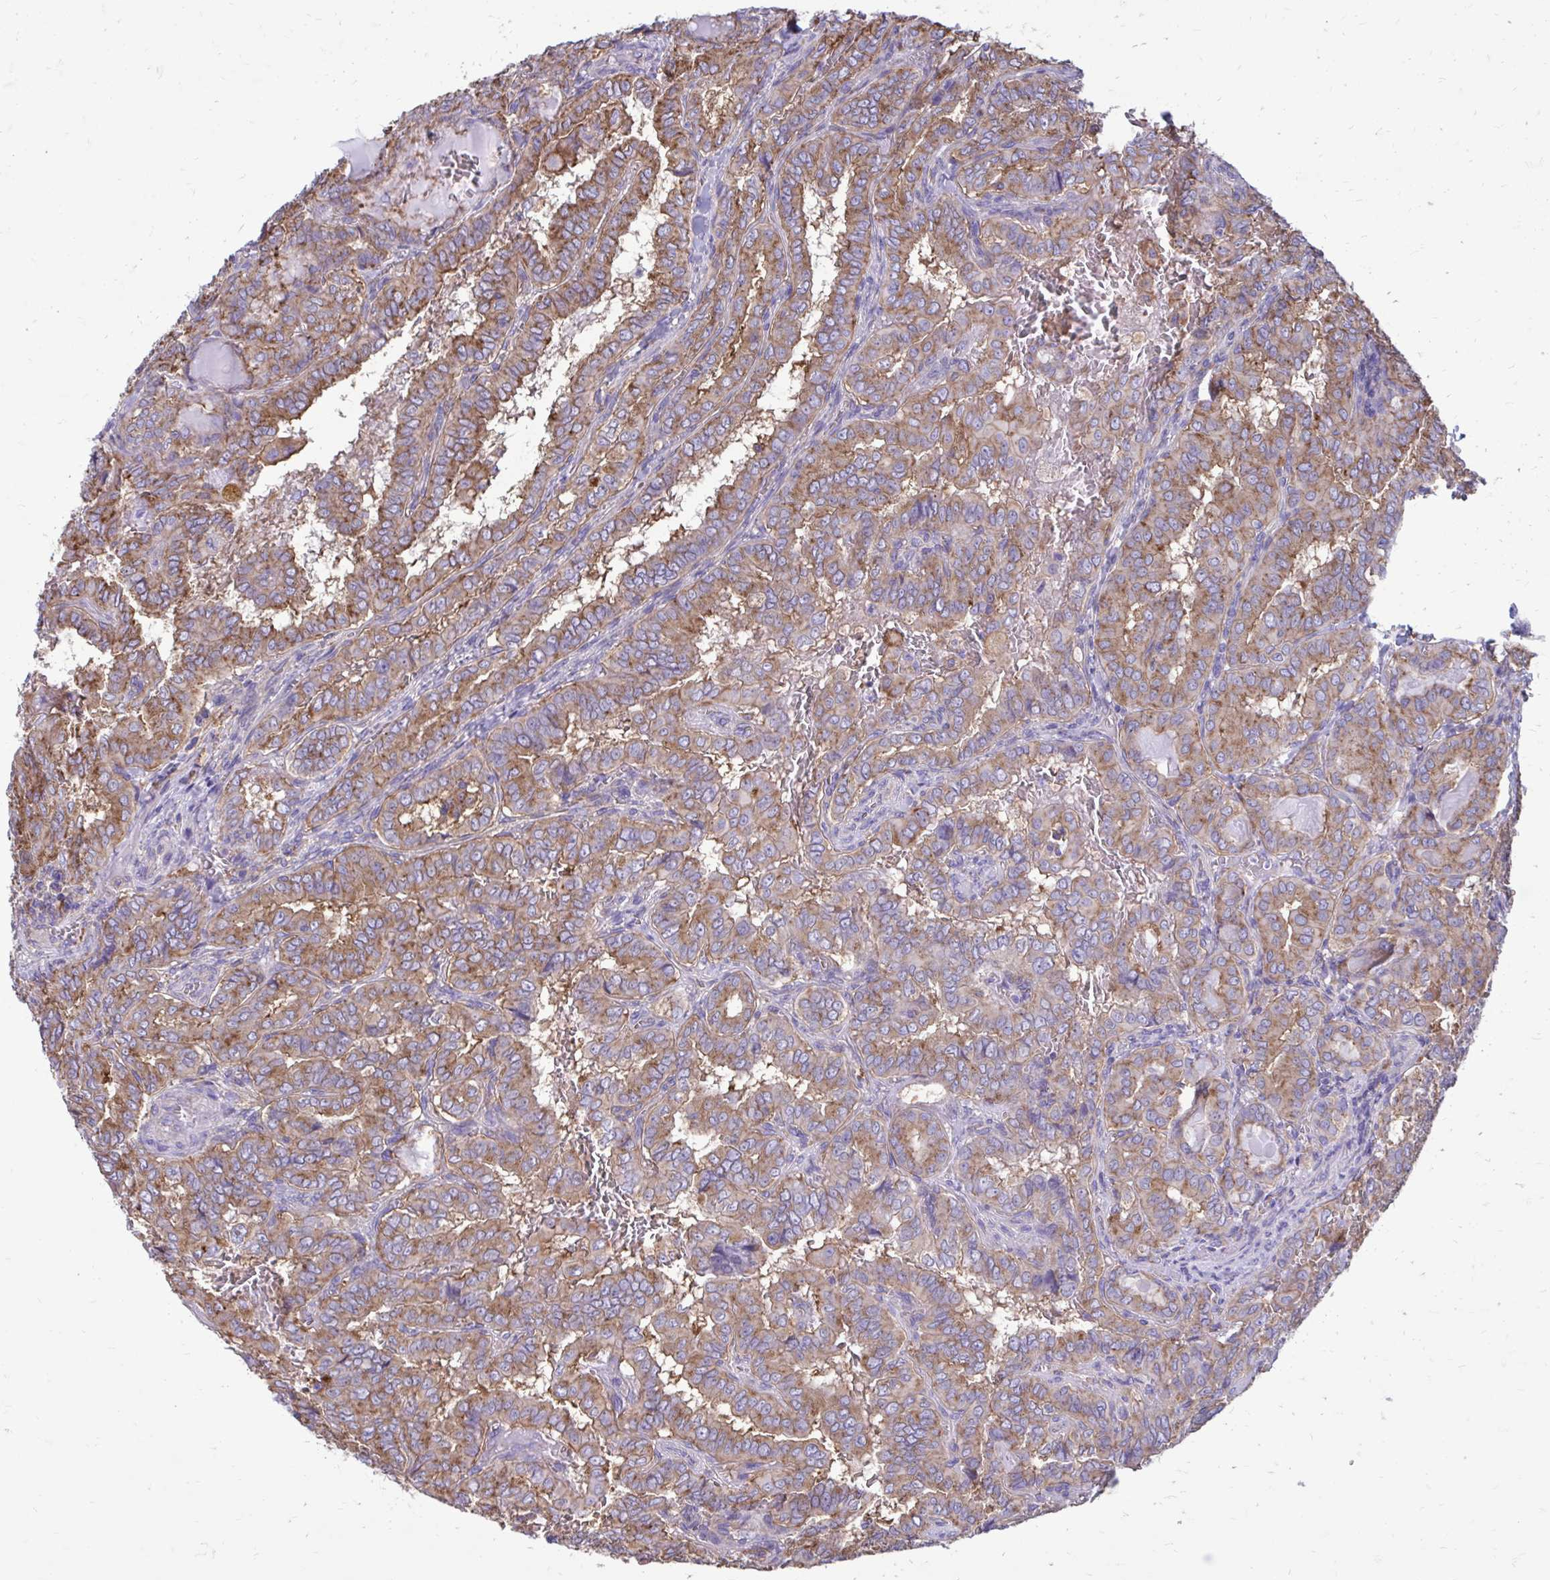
{"staining": {"intensity": "moderate", "quantity": ">75%", "location": "cytoplasmic/membranous"}, "tissue": "thyroid cancer", "cell_type": "Tumor cells", "image_type": "cancer", "snomed": [{"axis": "morphology", "description": "Papillary adenocarcinoma, NOS"}, {"axis": "topography", "description": "Thyroid gland"}], "caption": "Protein staining demonstrates moderate cytoplasmic/membranous staining in approximately >75% of tumor cells in papillary adenocarcinoma (thyroid).", "gene": "CLTA", "patient": {"sex": "female", "age": 46}}